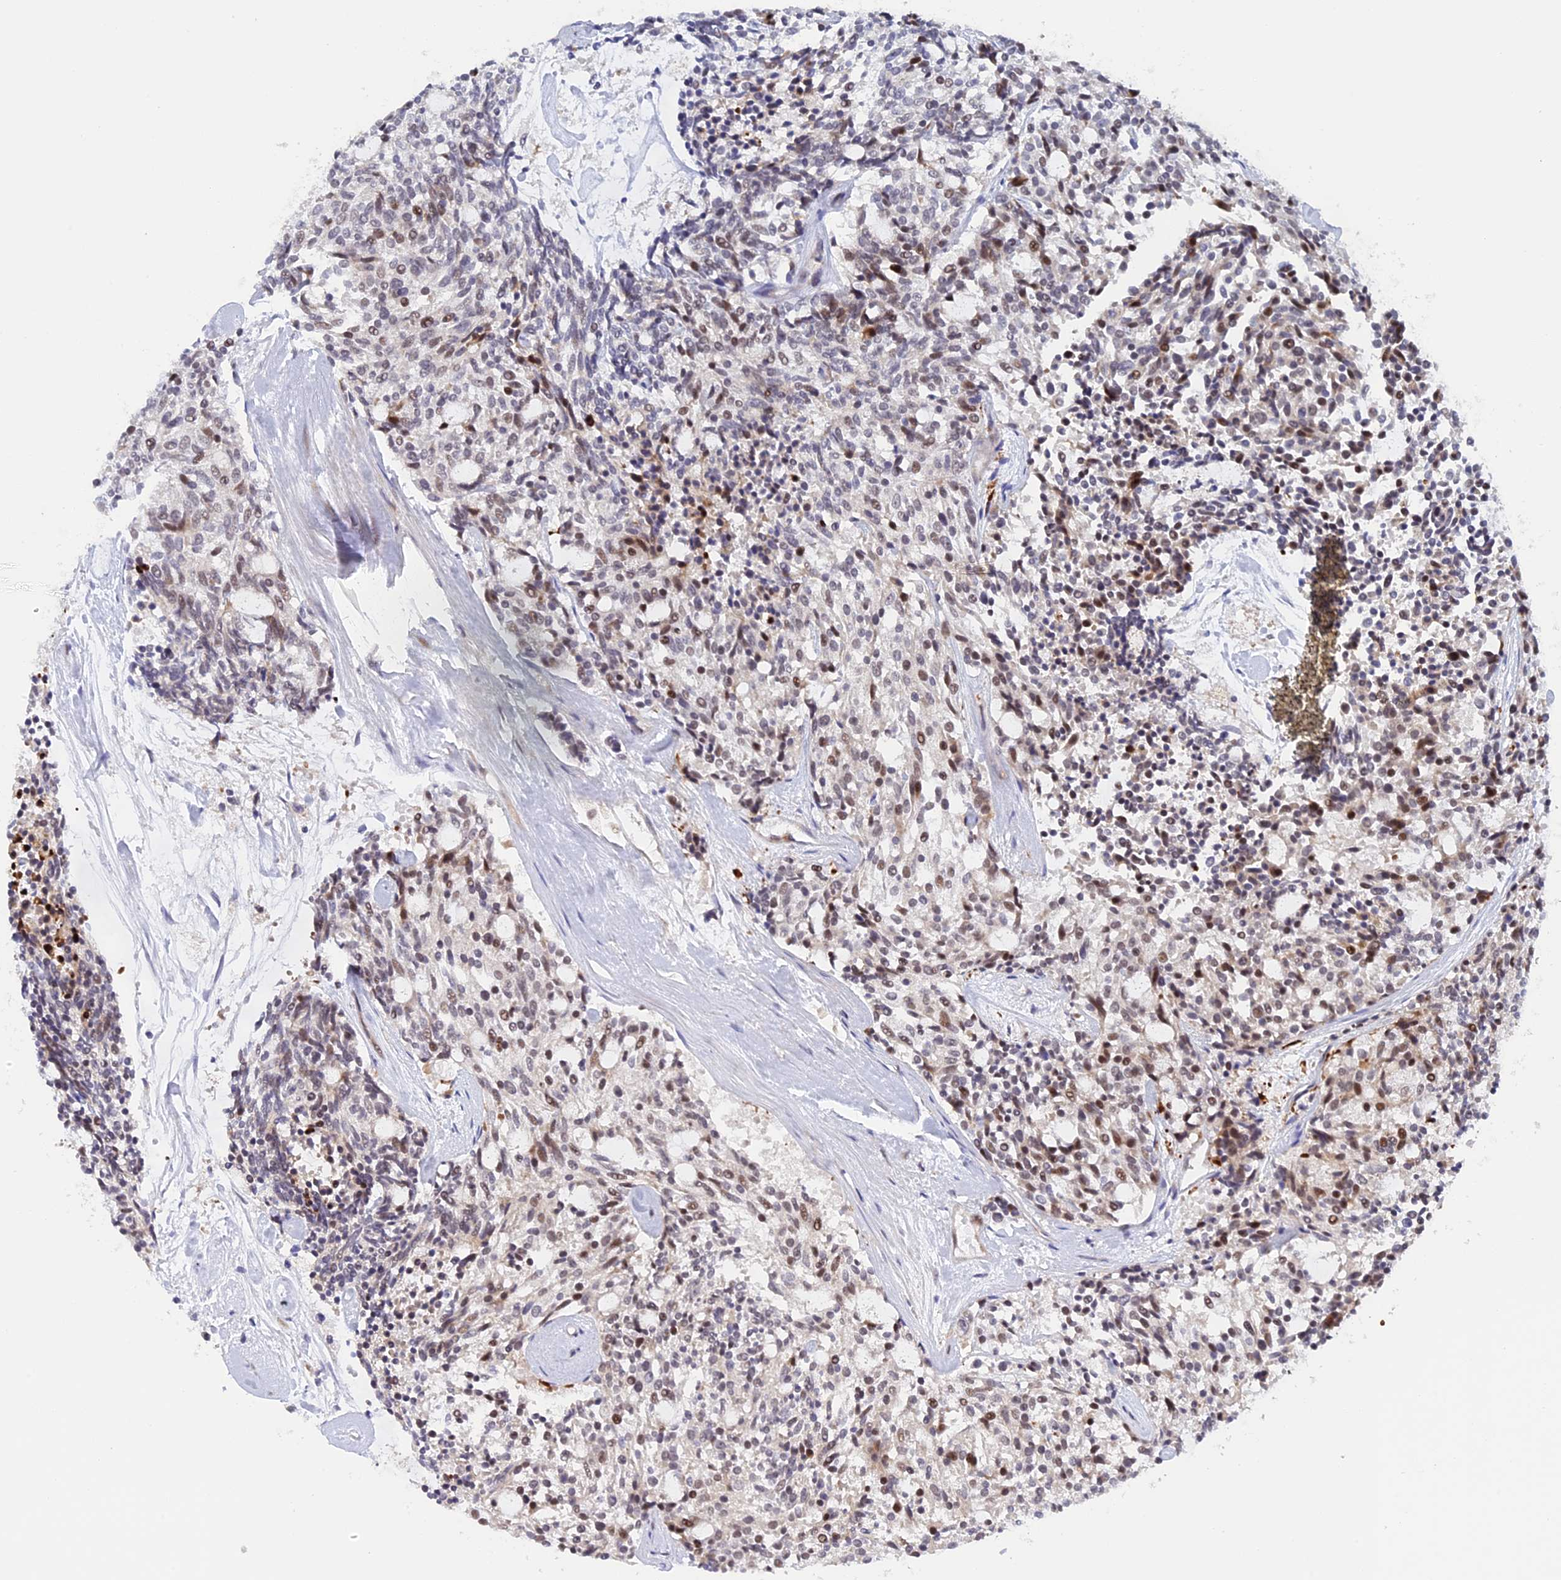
{"staining": {"intensity": "moderate", "quantity": "25%-75%", "location": "nuclear"}, "tissue": "carcinoid", "cell_type": "Tumor cells", "image_type": "cancer", "snomed": [{"axis": "morphology", "description": "Carcinoid, malignant, NOS"}, {"axis": "topography", "description": "Pancreas"}], "caption": "Brown immunohistochemical staining in human carcinoid (malignant) displays moderate nuclear expression in about 25%-75% of tumor cells.", "gene": "POLR2C", "patient": {"sex": "female", "age": 54}}